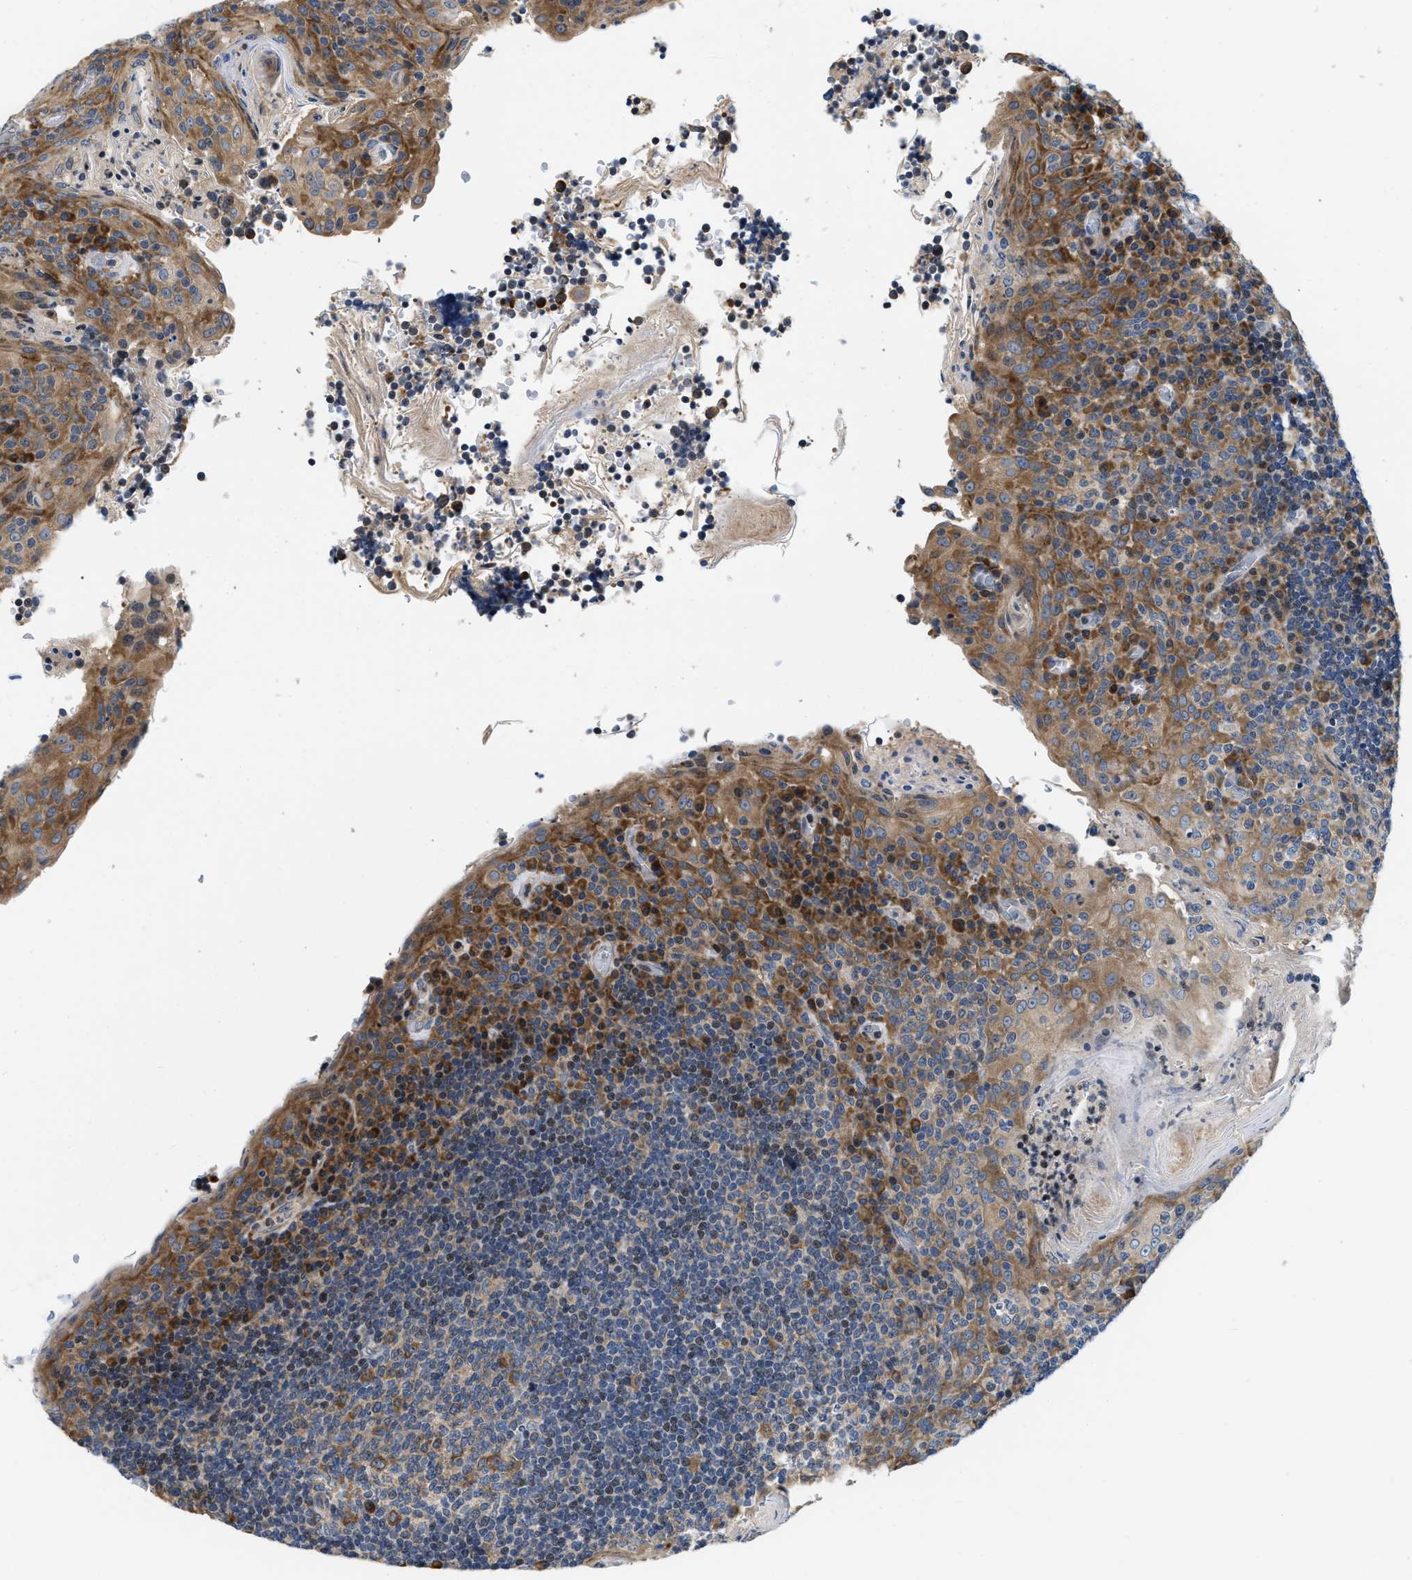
{"staining": {"intensity": "moderate", "quantity": "25%-75%", "location": "cytoplasmic/membranous"}, "tissue": "tonsil", "cell_type": "Germinal center cells", "image_type": "normal", "snomed": [{"axis": "morphology", "description": "Normal tissue, NOS"}, {"axis": "topography", "description": "Tonsil"}], "caption": "Brown immunohistochemical staining in benign tonsil displays moderate cytoplasmic/membranous staining in approximately 25%-75% of germinal center cells.", "gene": "IKBKE", "patient": {"sex": "male", "age": 17}}